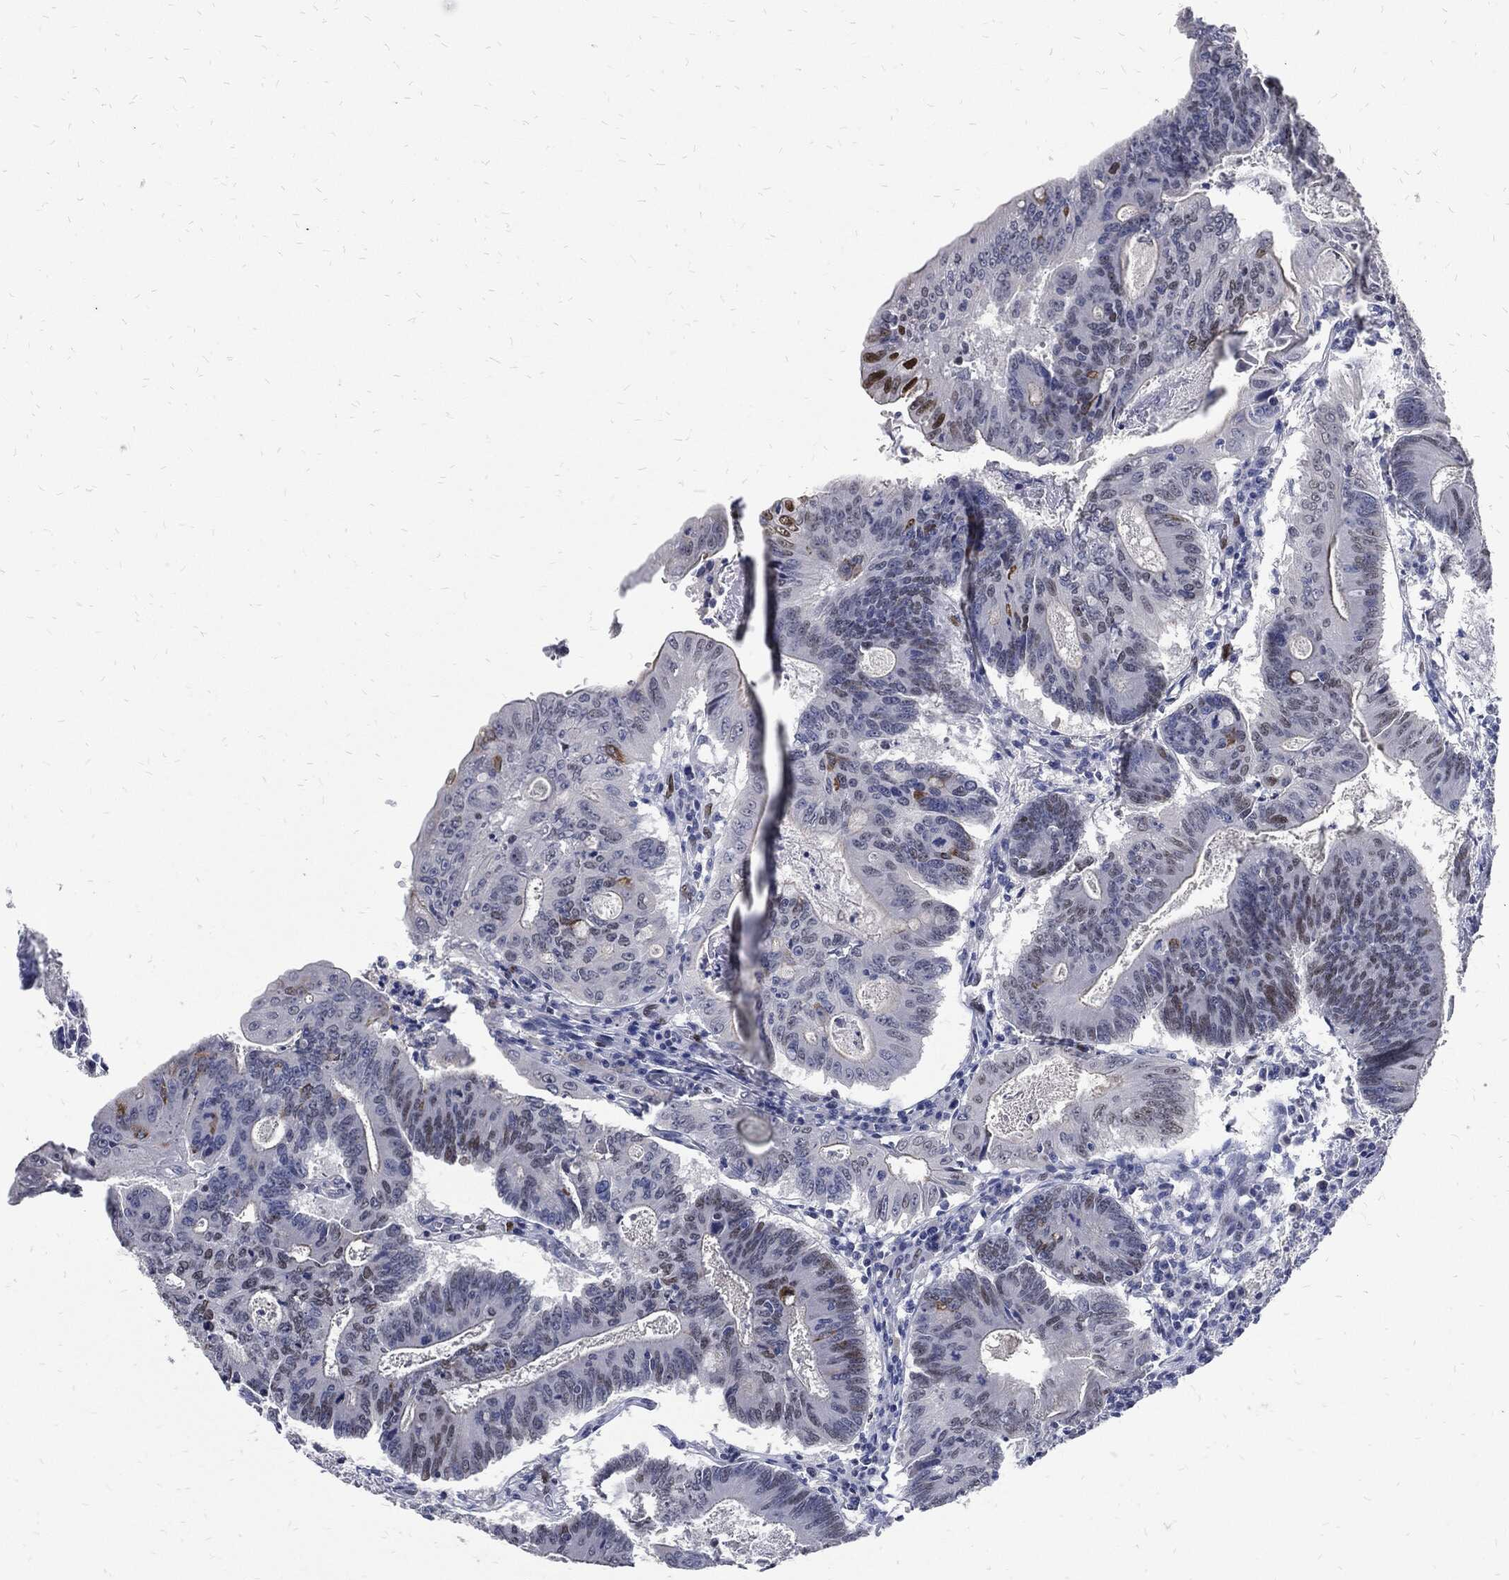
{"staining": {"intensity": "strong", "quantity": "<25%", "location": "nuclear"}, "tissue": "colorectal cancer", "cell_type": "Tumor cells", "image_type": "cancer", "snomed": [{"axis": "morphology", "description": "Adenocarcinoma, NOS"}, {"axis": "topography", "description": "Colon"}], "caption": "Human colorectal cancer stained with a protein marker shows strong staining in tumor cells.", "gene": "JUN", "patient": {"sex": "female", "age": 70}}